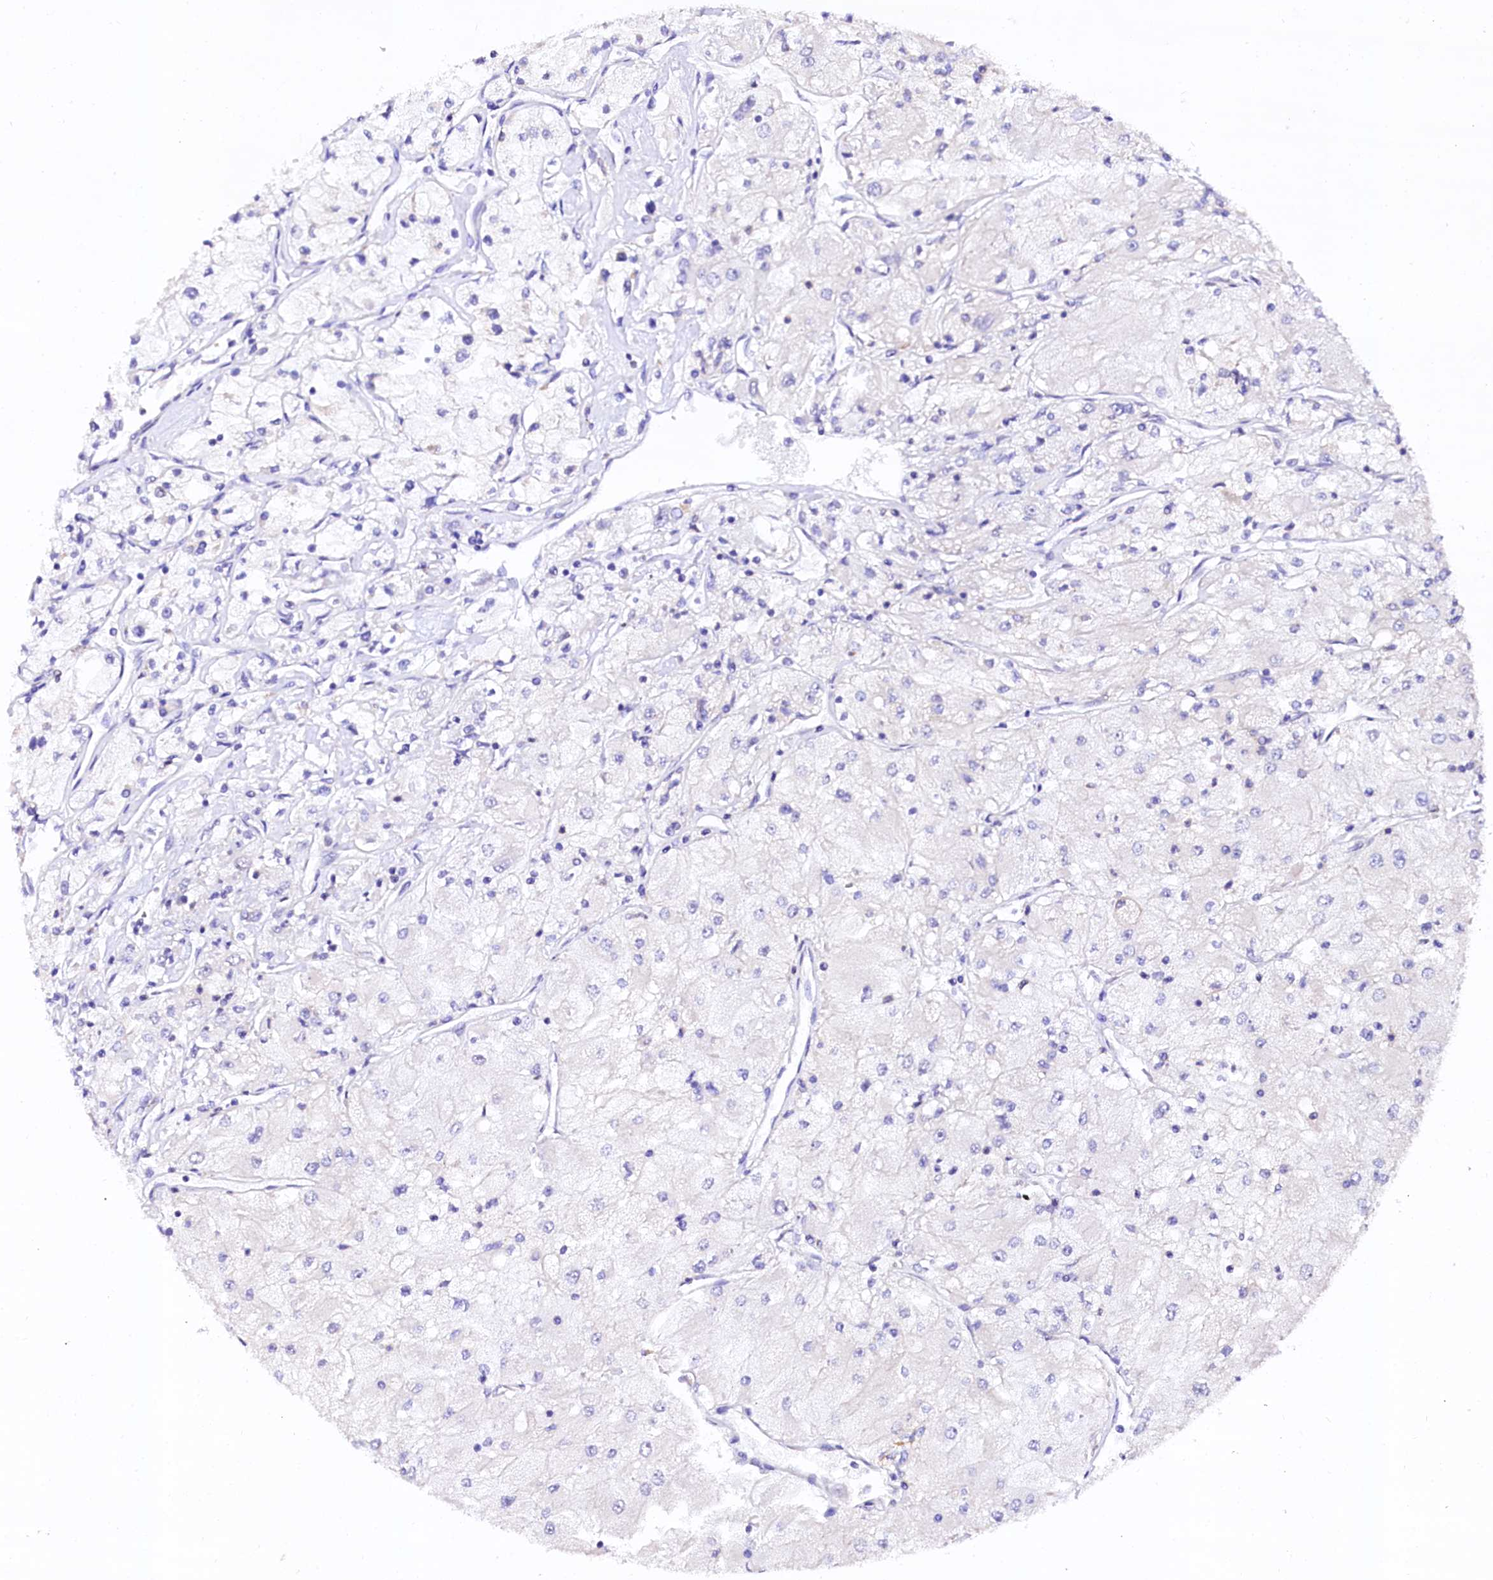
{"staining": {"intensity": "negative", "quantity": "none", "location": "none"}, "tissue": "renal cancer", "cell_type": "Tumor cells", "image_type": "cancer", "snomed": [{"axis": "morphology", "description": "Adenocarcinoma, NOS"}, {"axis": "topography", "description": "Kidney"}], "caption": "The IHC photomicrograph has no significant staining in tumor cells of renal adenocarcinoma tissue.", "gene": "NALF1", "patient": {"sex": "male", "age": 80}}